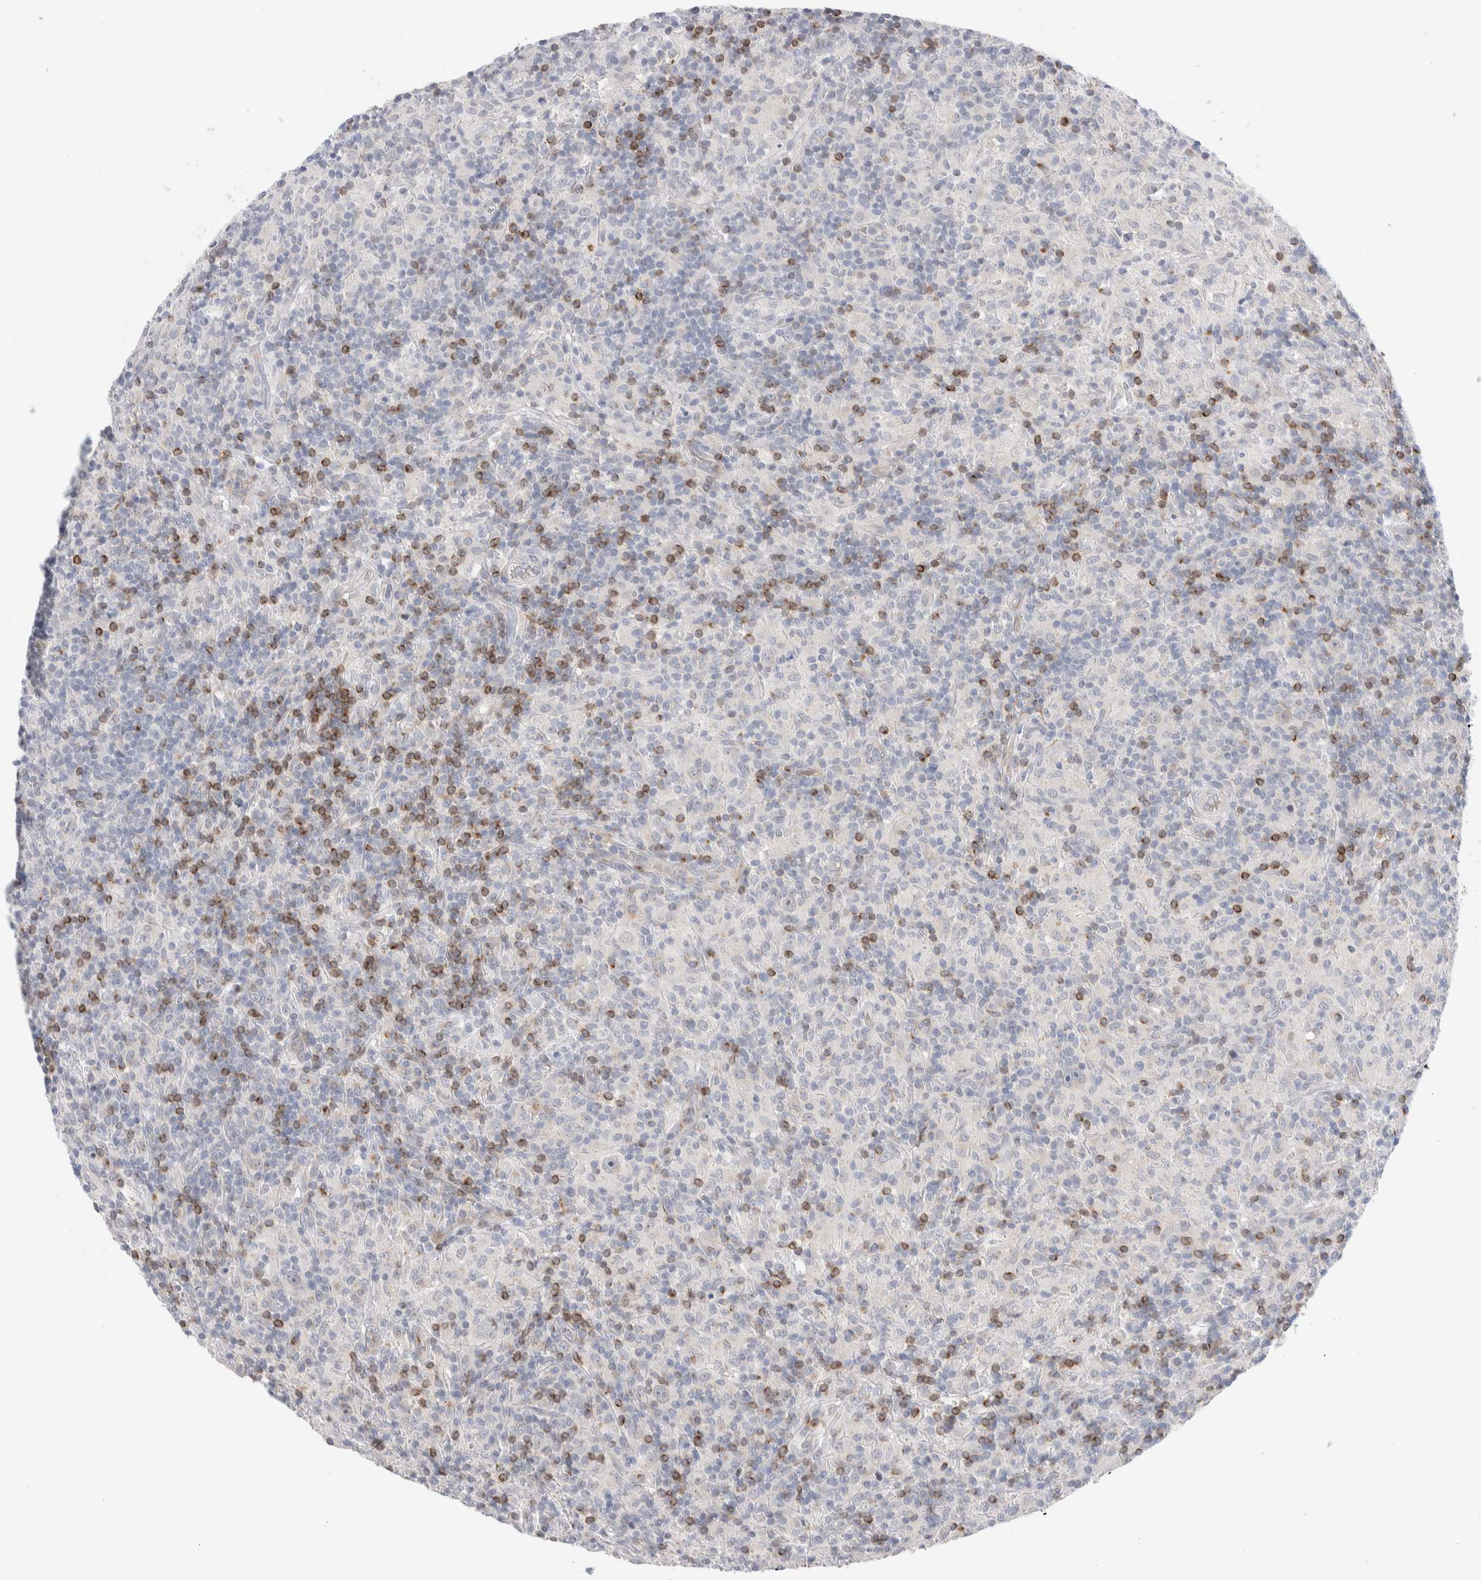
{"staining": {"intensity": "negative", "quantity": "none", "location": "none"}, "tissue": "lymphoma", "cell_type": "Tumor cells", "image_type": "cancer", "snomed": [{"axis": "morphology", "description": "Hodgkin's disease, NOS"}, {"axis": "topography", "description": "Lymph node"}], "caption": "An immunohistochemistry (IHC) photomicrograph of Hodgkin's disease is shown. There is no staining in tumor cells of Hodgkin's disease. The staining was performed using DAB to visualize the protein expression in brown, while the nuclei were stained in blue with hematoxylin (Magnification: 20x).", "gene": "C1orf112", "patient": {"sex": "male", "age": 70}}